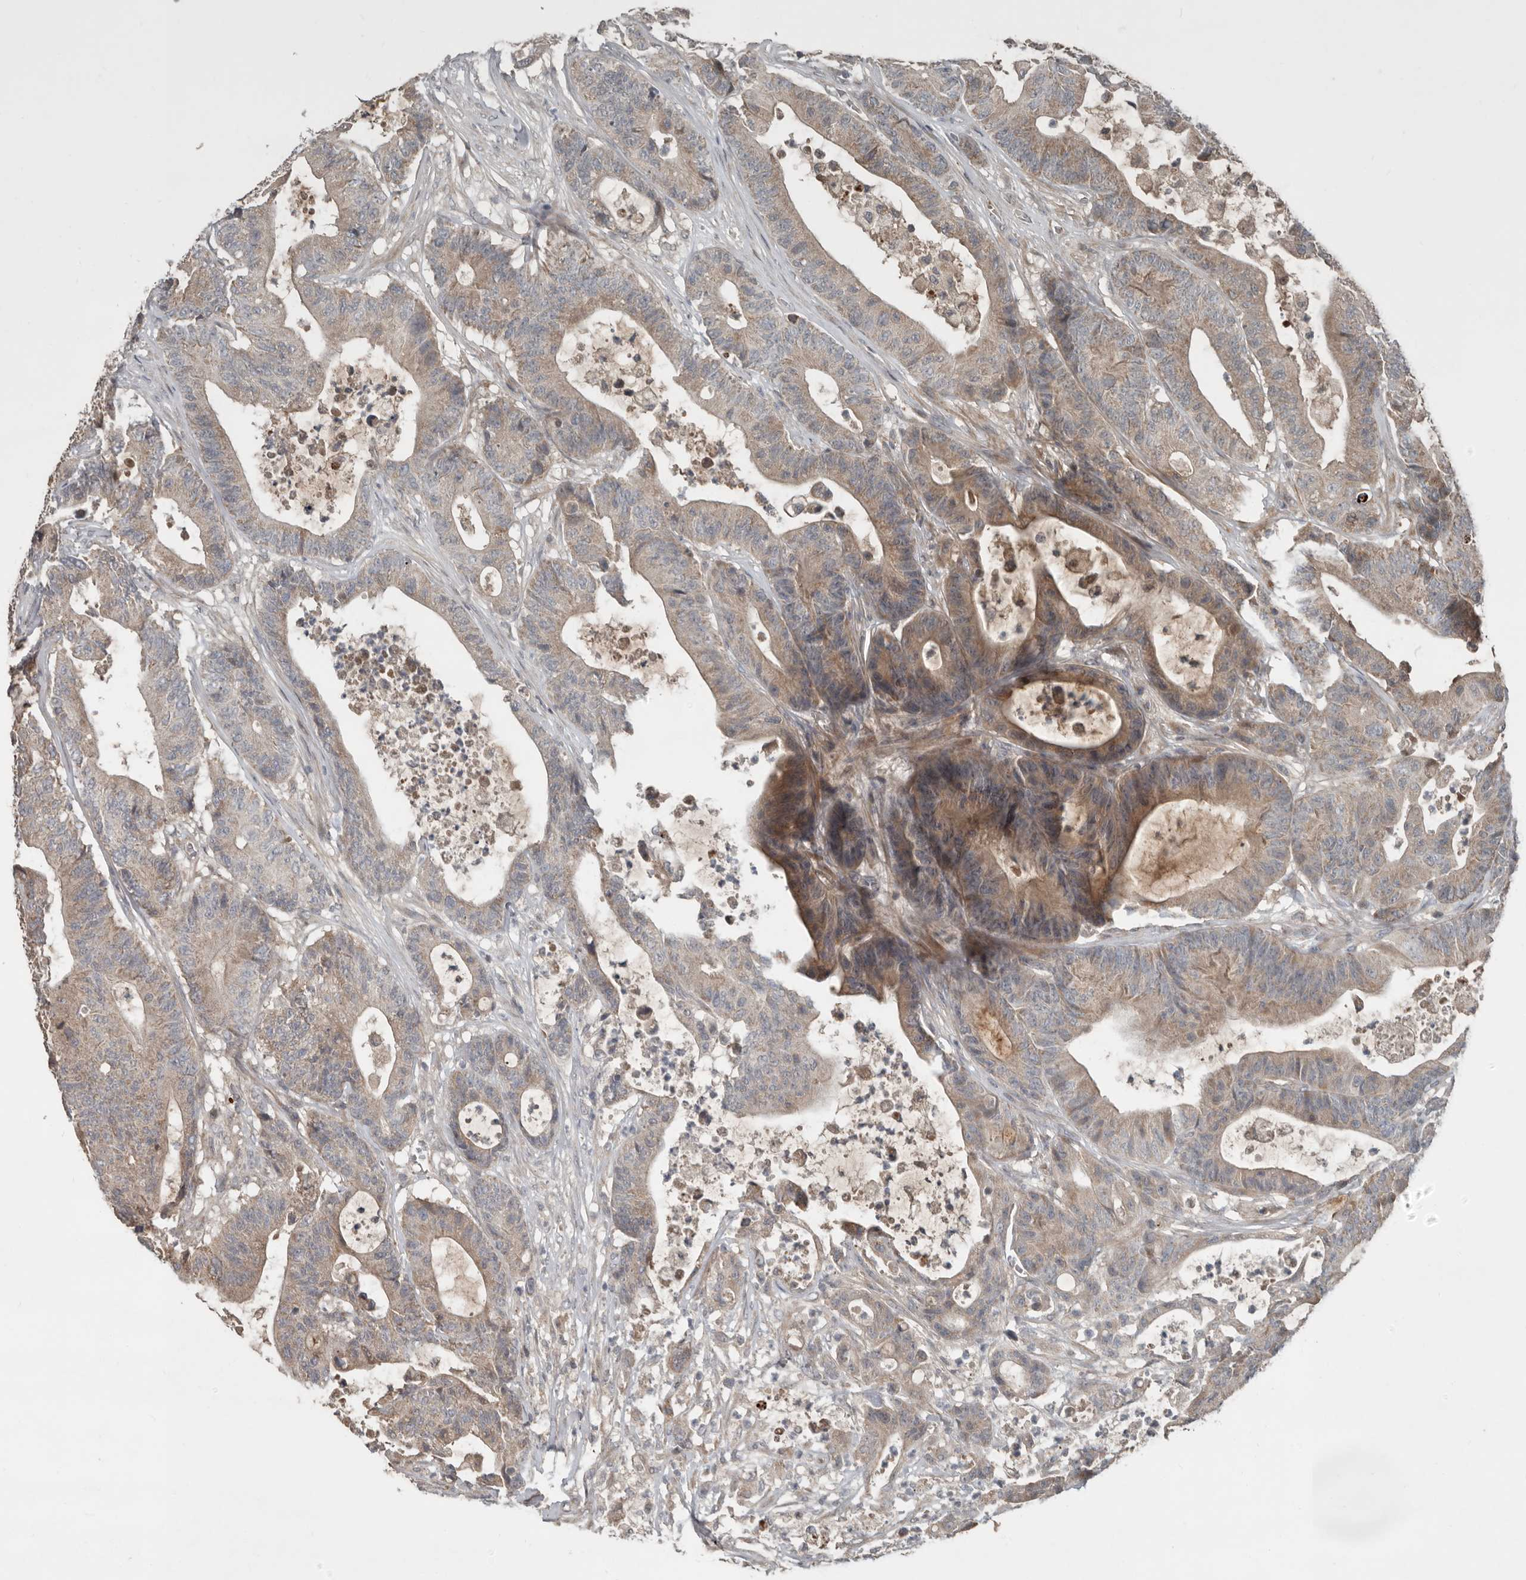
{"staining": {"intensity": "weak", "quantity": ">75%", "location": "cytoplasmic/membranous"}, "tissue": "colorectal cancer", "cell_type": "Tumor cells", "image_type": "cancer", "snomed": [{"axis": "morphology", "description": "Adenocarcinoma, NOS"}, {"axis": "topography", "description": "Colon"}], "caption": "Colorectal cancer was stained to show a protein in brown. There is low levels of weak cytoplasmic/membranous positivity in approximately >75% of tumor cells.", "gene": "SLC6A7", "patient": {"sex": "female", "age": 84}}